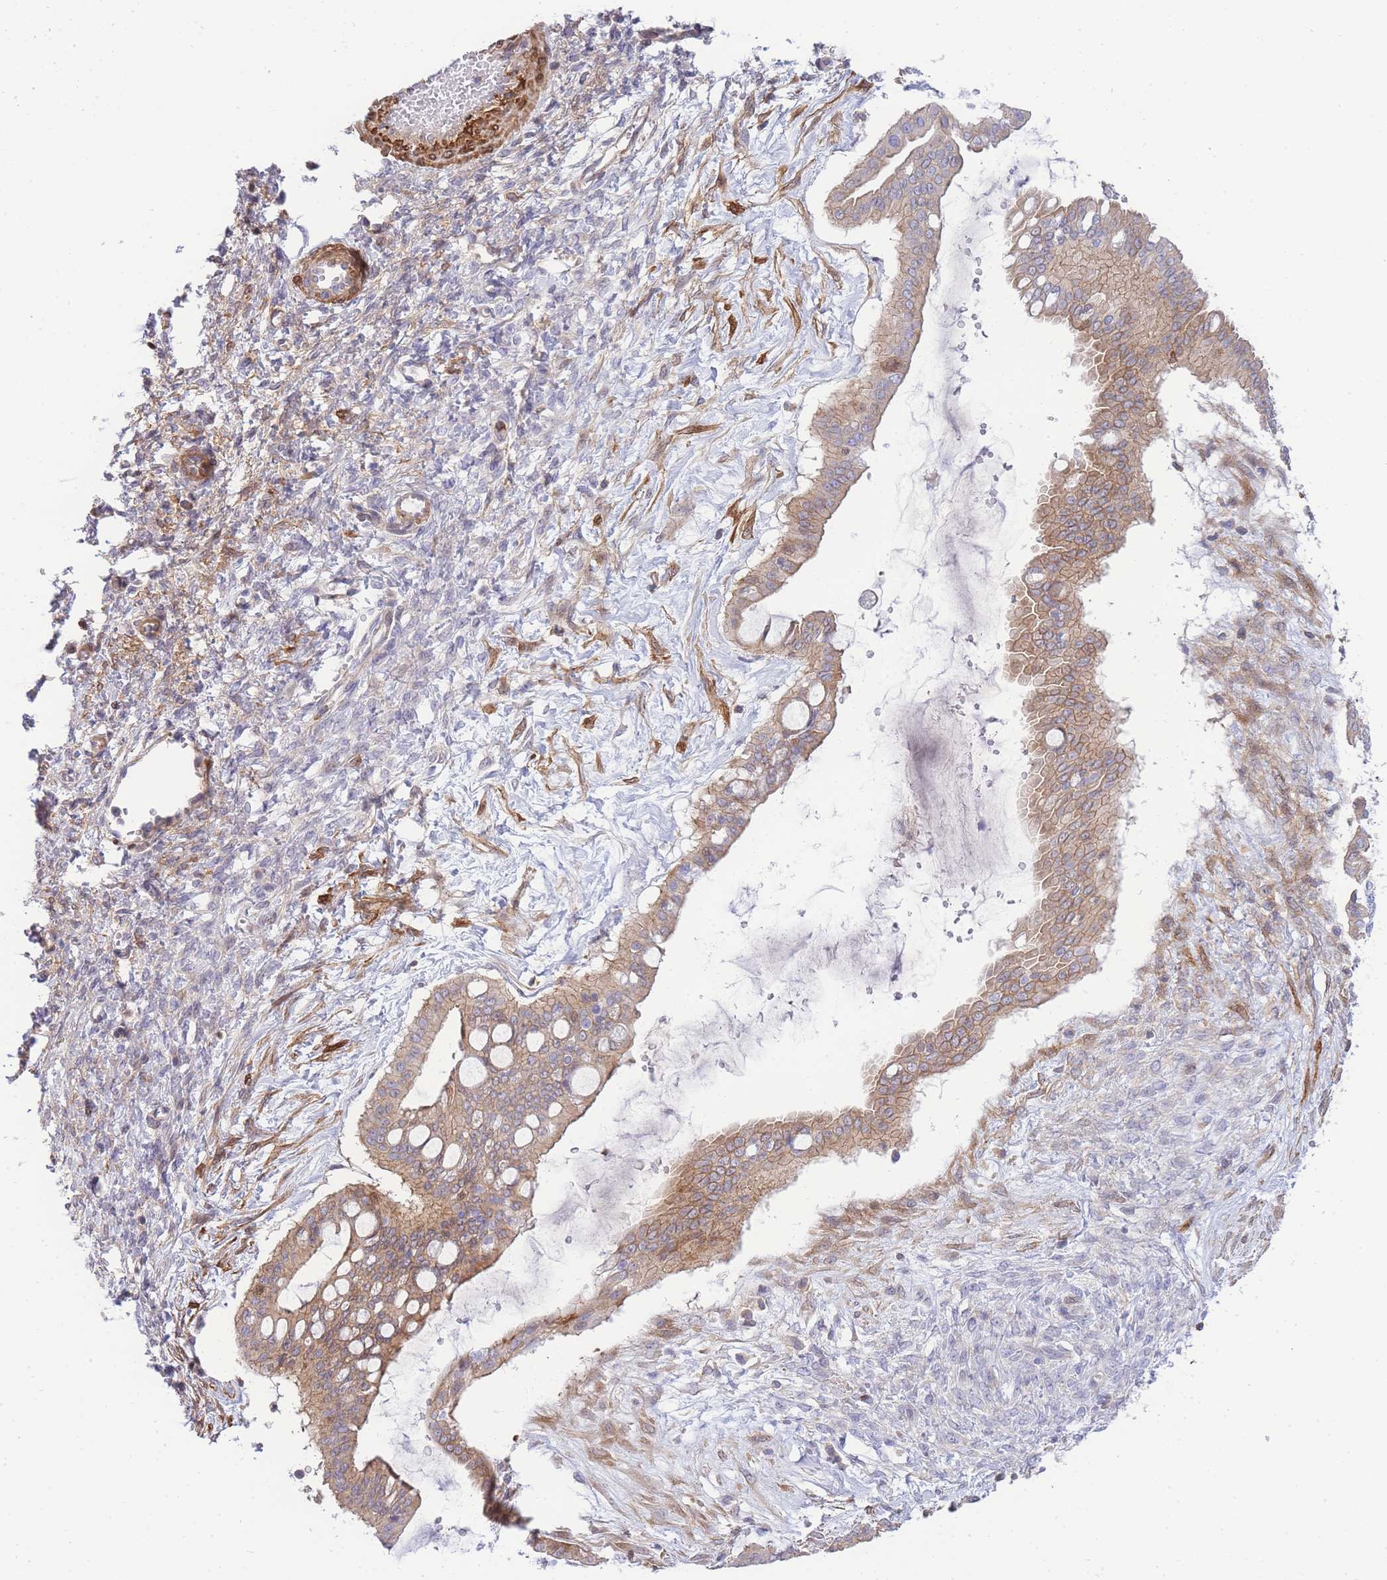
{"staining": {"intensity": "moderate", "quantity": ">75%", "location": "cytoplasmic/membranous"}, "tissue": "ovarian cancer", "cell_type": "Tumor cells", "image_type": "cancer", "snomed": [{"axis": "morphology", "description": "Cystadenocarcinoma, mucinous, NOS"}, {"axis": "topography", "description": "Ovary"}], "caption": "Immunohistochemical staining of human ovarian cancer demonstrates medium levels of moderate cytoplasmic/membranous protein staining in approximately >75% of tumor cells. Ihc stains the protein of interest in brown and the nuclei are stained blue.", "gene": "FBN3", "patient": {"sex": "female", "age": 73}}